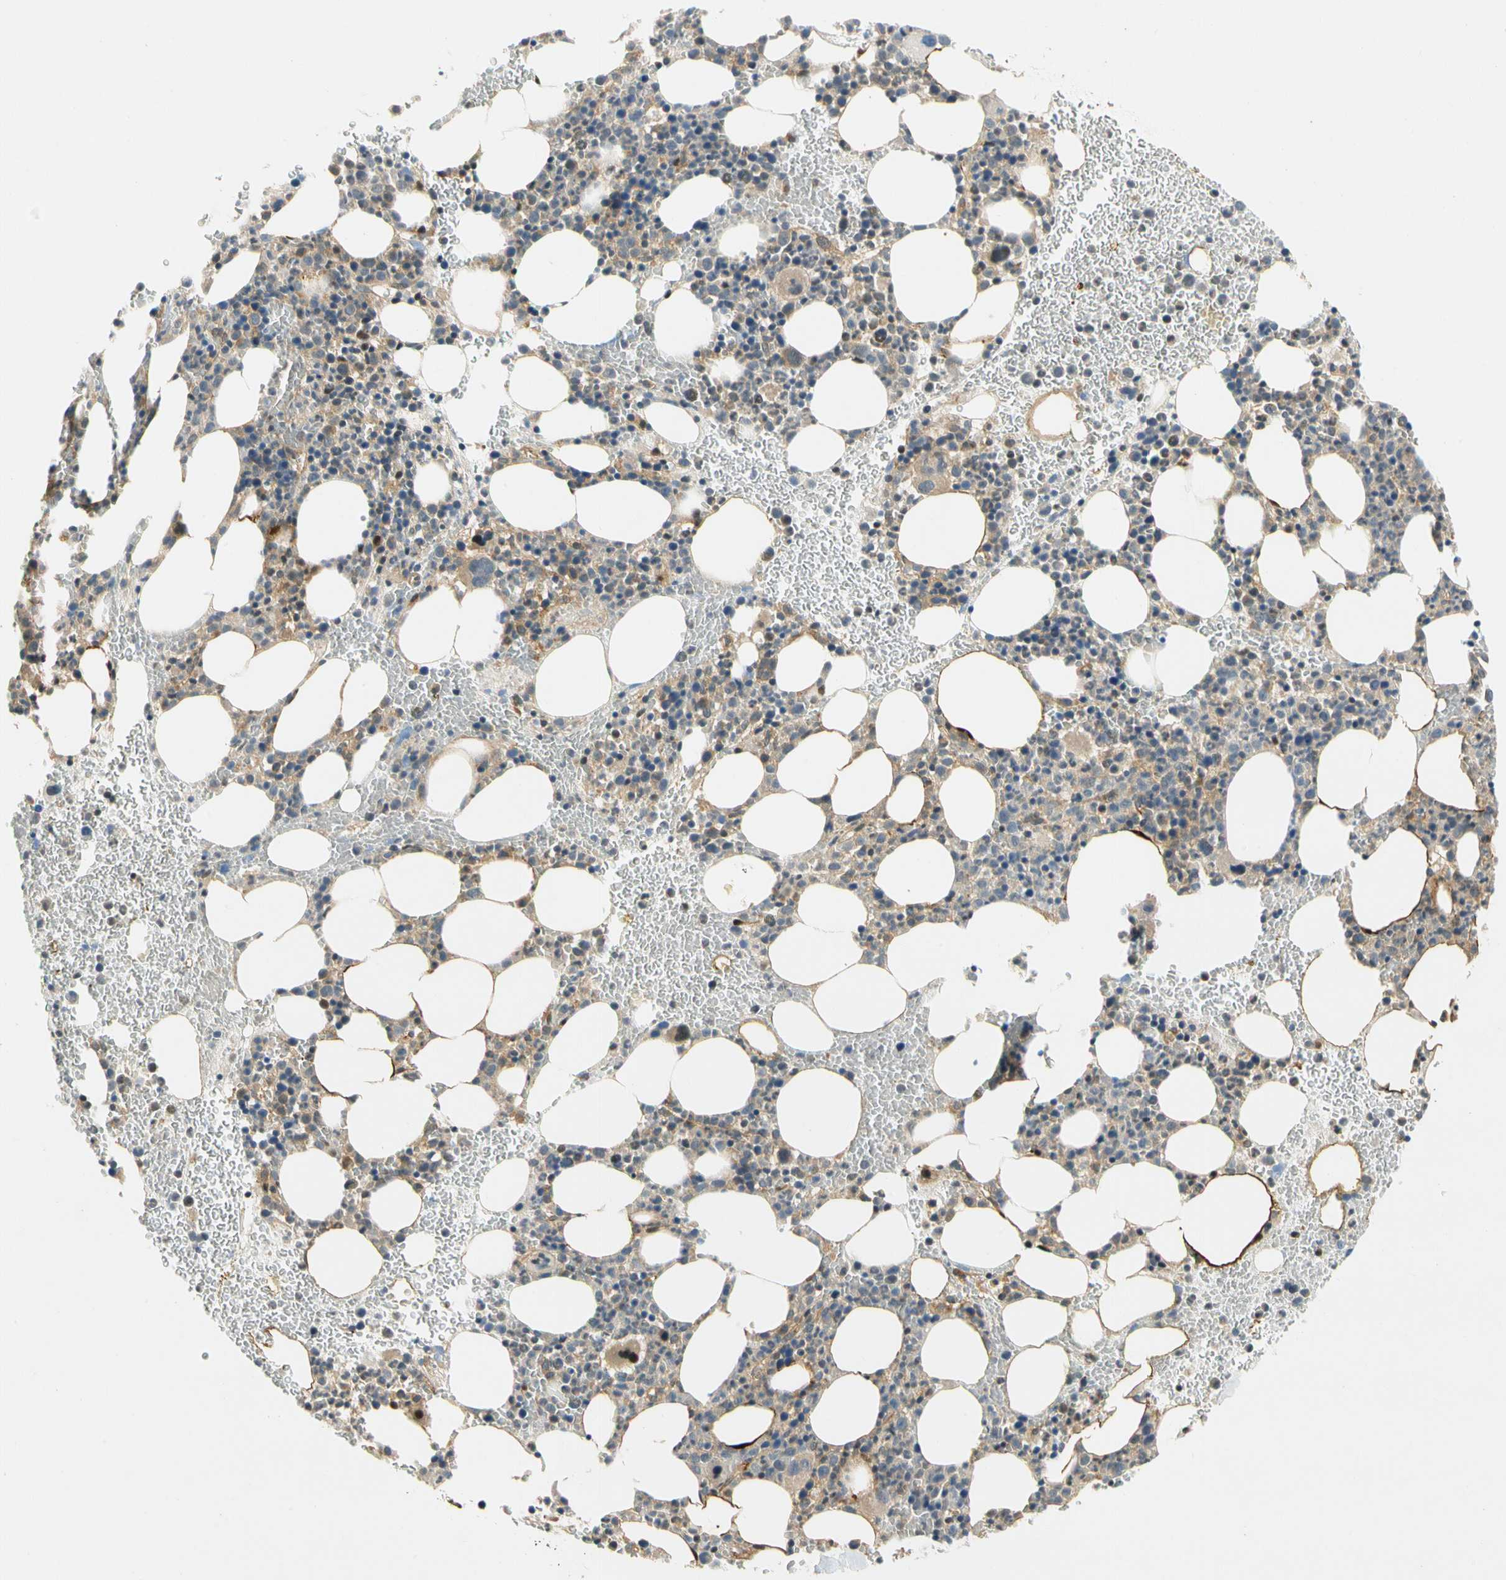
{"staining": {"intensity": "weak", "quantity": ">75%", "location": "cytoplasmic/membranous"}, "tissue": "bone marrow", "cell_type": "Hematopoietic cells", "image_type": "normal", "snomed": [{"axis": "morphology", "description": "Normal tissue, NOS"}, {"axis": "morphology", "description": "Inflammation, NOS"}, {"axis": "topography", "description": "Bone marrow"}], "caption": "Protein staining demonstrates weak cytoplasmic/membranous expression in approximately >75% of hematopoietic cells in unremarkable bone marrow. Ihc stains the protein of interest in brown and the nuclei are stained blue.", "gene": "GATD1", "patient": {"sex": "female", "age": 54}}